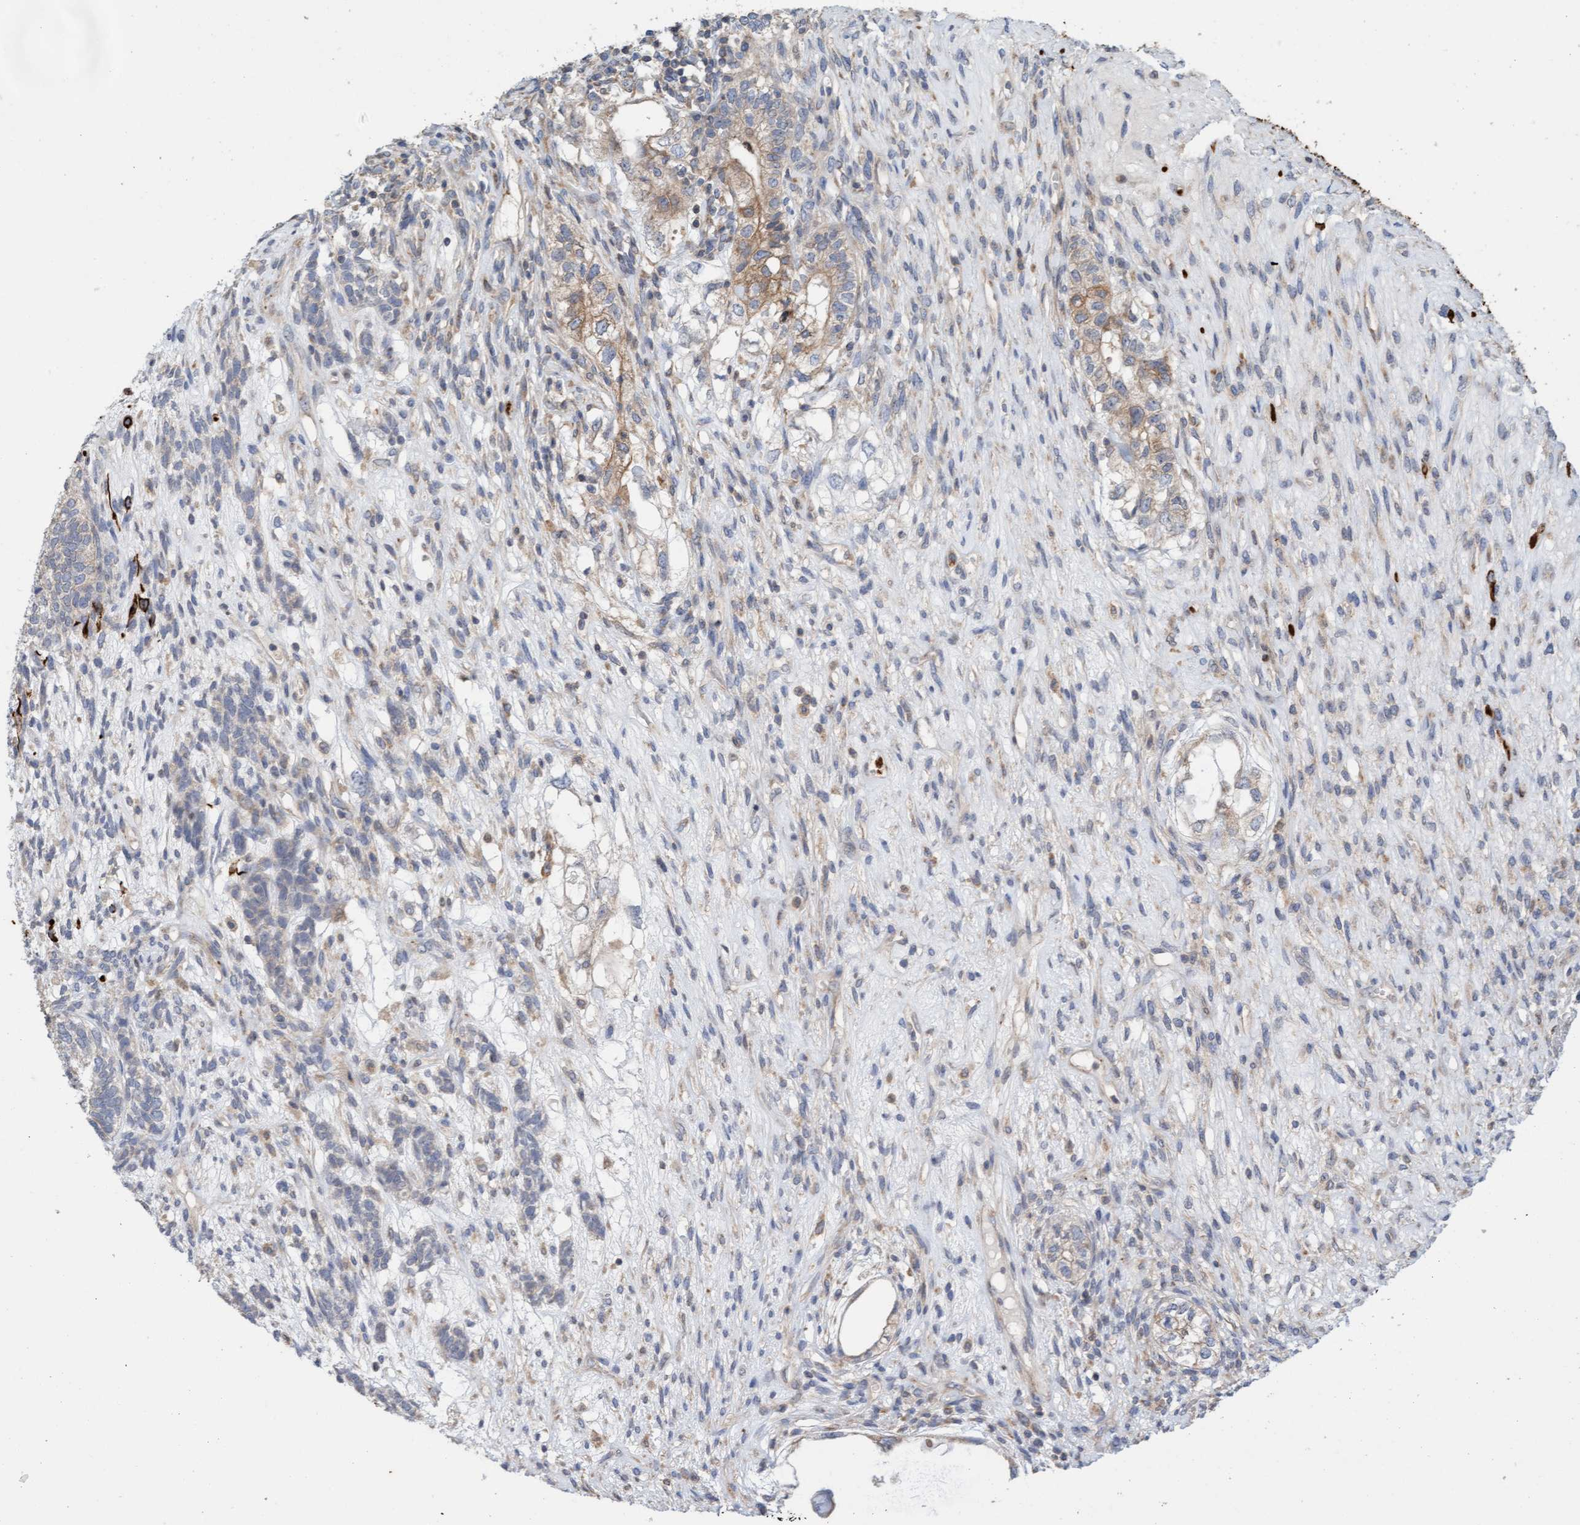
{"staining": {"intensity": "negative", "quantity": "none", "location": "none"}, "tissue": "testis cancer", "cell_type": "Tumor cells", "image_type": "cancer", "snomed": [{"axis": "morphology", "description": "Seminoma, NOS"}, {"axis": "topography", "description": "Testis"}], "caption": "DAB (3,3'-diaminobenzidine) immunohistochemical staining of testis cancer shows no significant positivity in tumor cells.", "gene": "MMP8", "patient": {"sex": "male", "age": 28}}